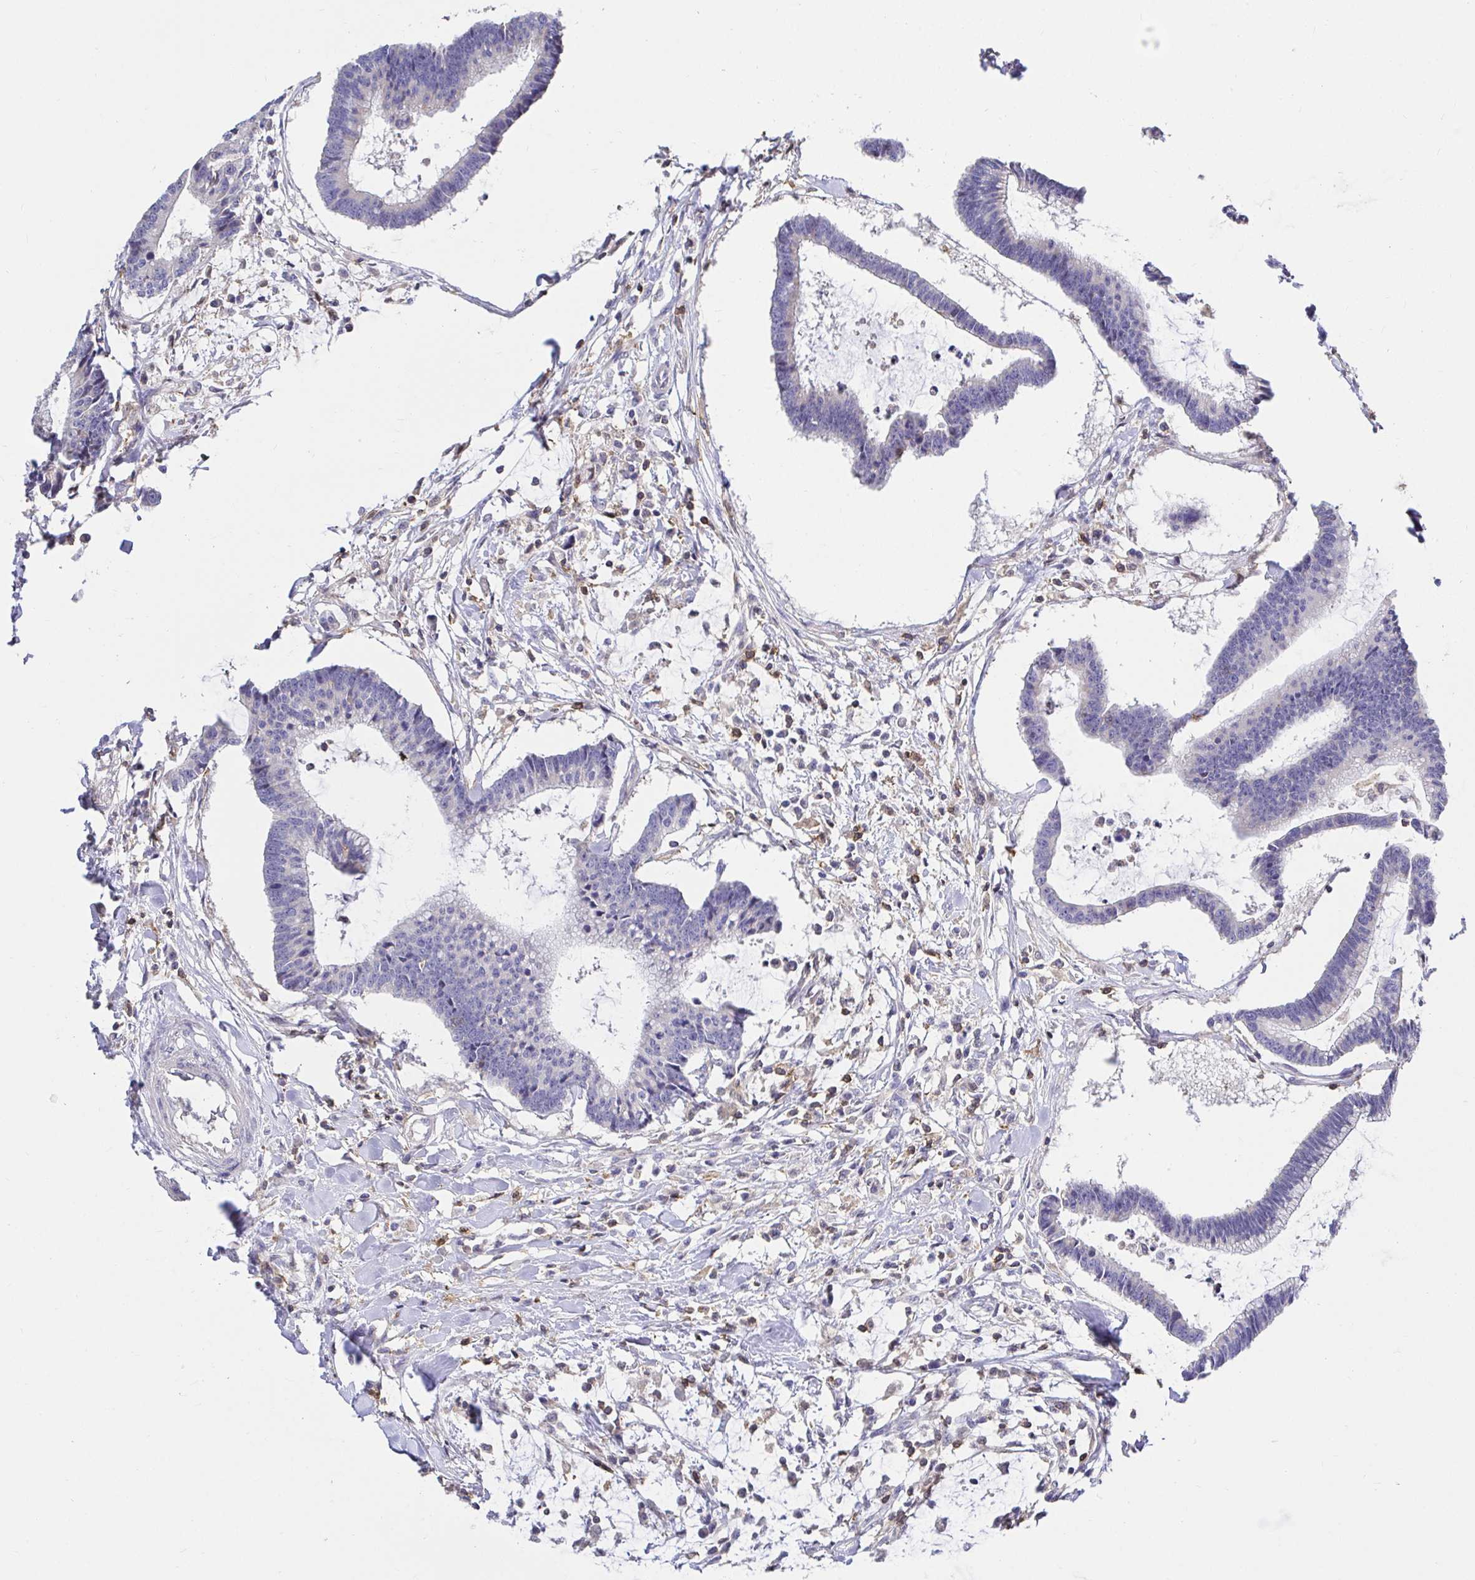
{"staining": {"intensity": "negative", "quantity": "none", "location": "none"}, "tissue": "colorectal cancer", "cell_type": "Tumor cells", "image_type": "cancer", "snomed": [{"axis": "morphology", "description": "Adenocarcinoma, NOS"}, {"axis": "topography", "description": "Colon"}], "caption": "Immunohistochemistry (IHC) of colorectal cancer (adenocarcinoma) shows no expression in tumor cells. The staining was performed using DAB (3,3'-diaminobenzidine) to visualize the protein expression in brown, while the nuclei were stained in blue with hematoxylin (Magnification: 20x).", "gene": "SKAP1", "patient": {"sex": "female", "age": 78}}